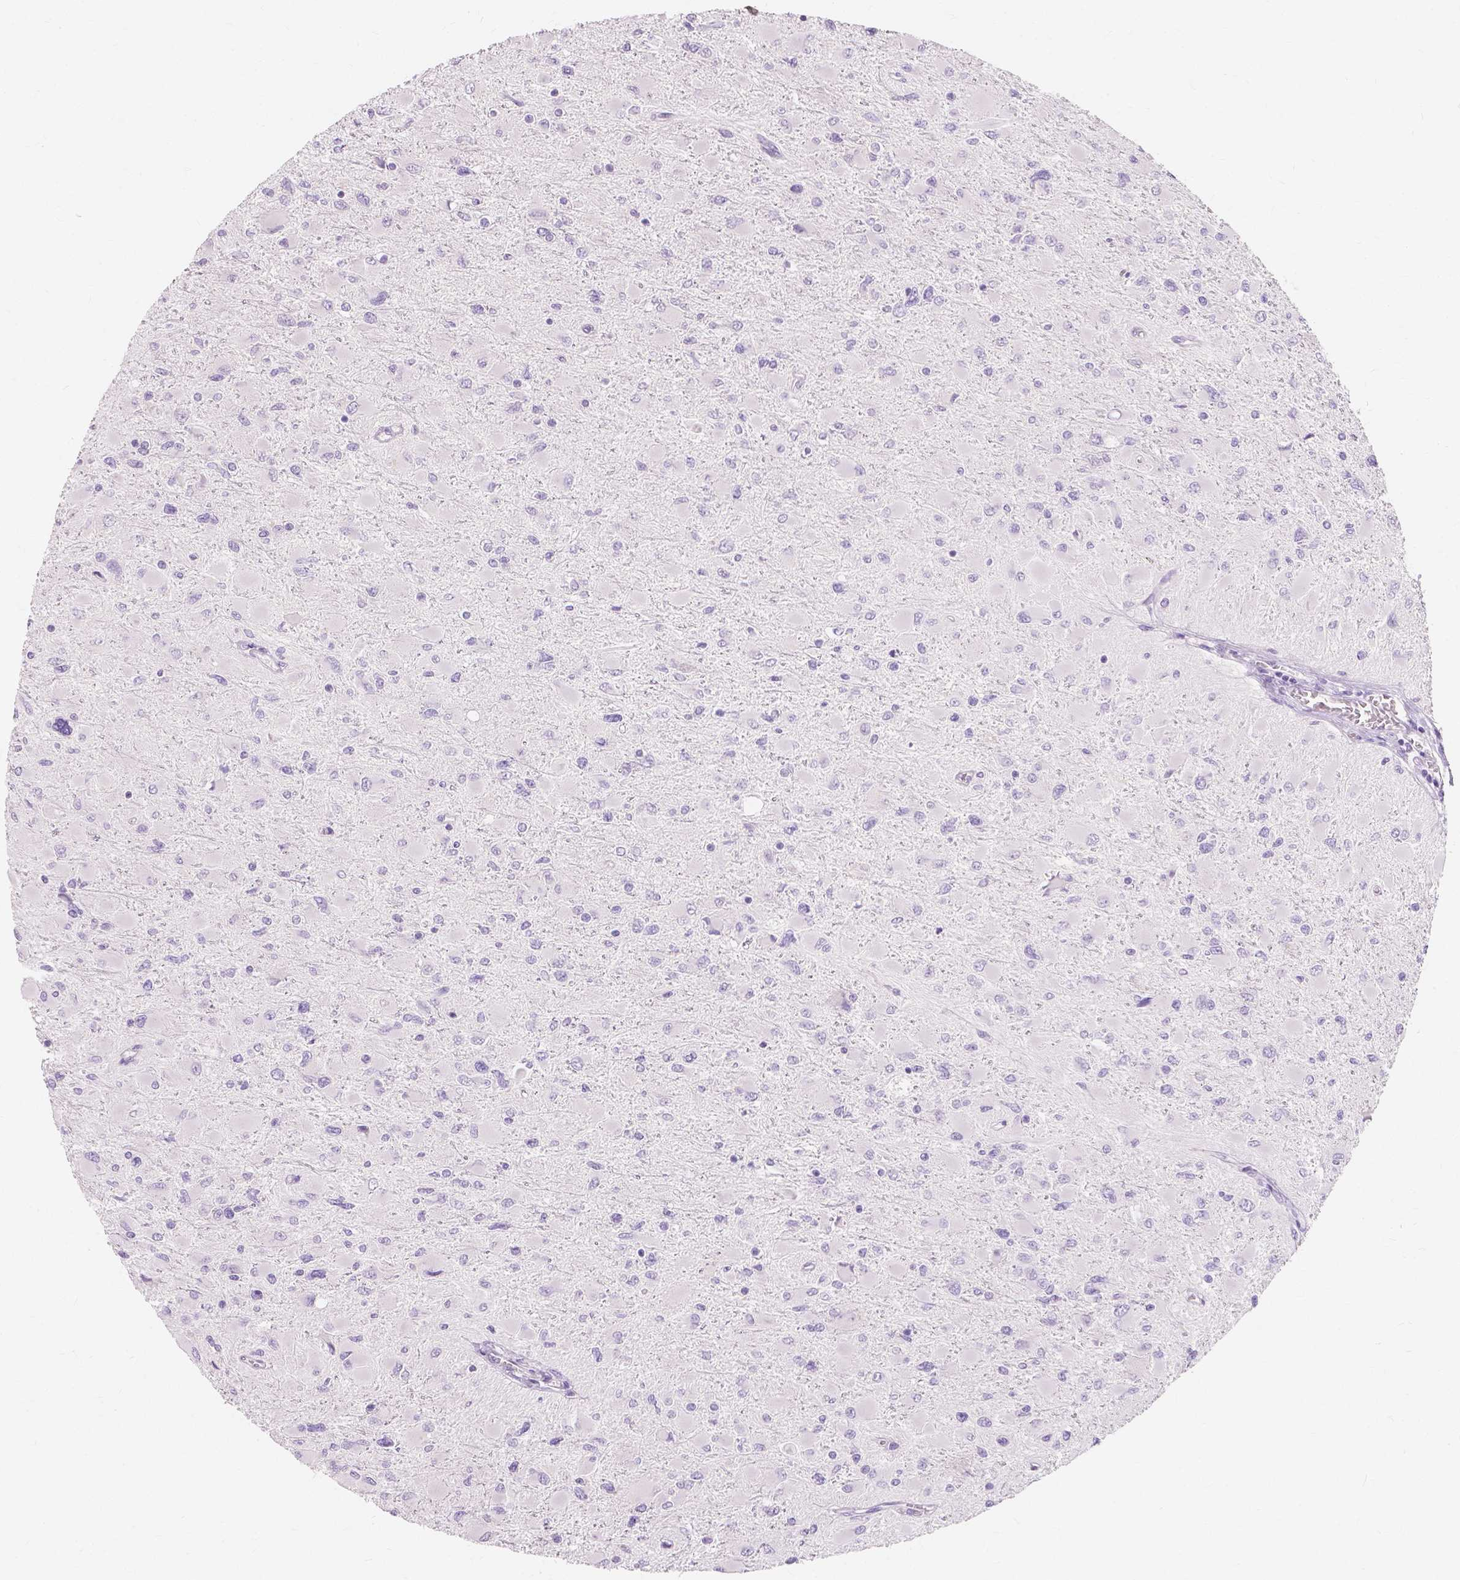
{"staining": {"intensity": "negative", "quantity": "none", "location": "none"}, "tissue": "glioma", "cell_type": "Tumor cells", "image_type": "cancer", "snomed": [{"axis": "morphology", "description": "Glioma, malignant, High grade"}, {"axis": "topography", "description": "Cerebral cortex"}], "caption": "This is a histopathology image of IHC staining of malignant high-grade glioma, which shows no staining in tumor cells.", "gene": "MUC12", "patient": {"sex": "female", "age": 36}}